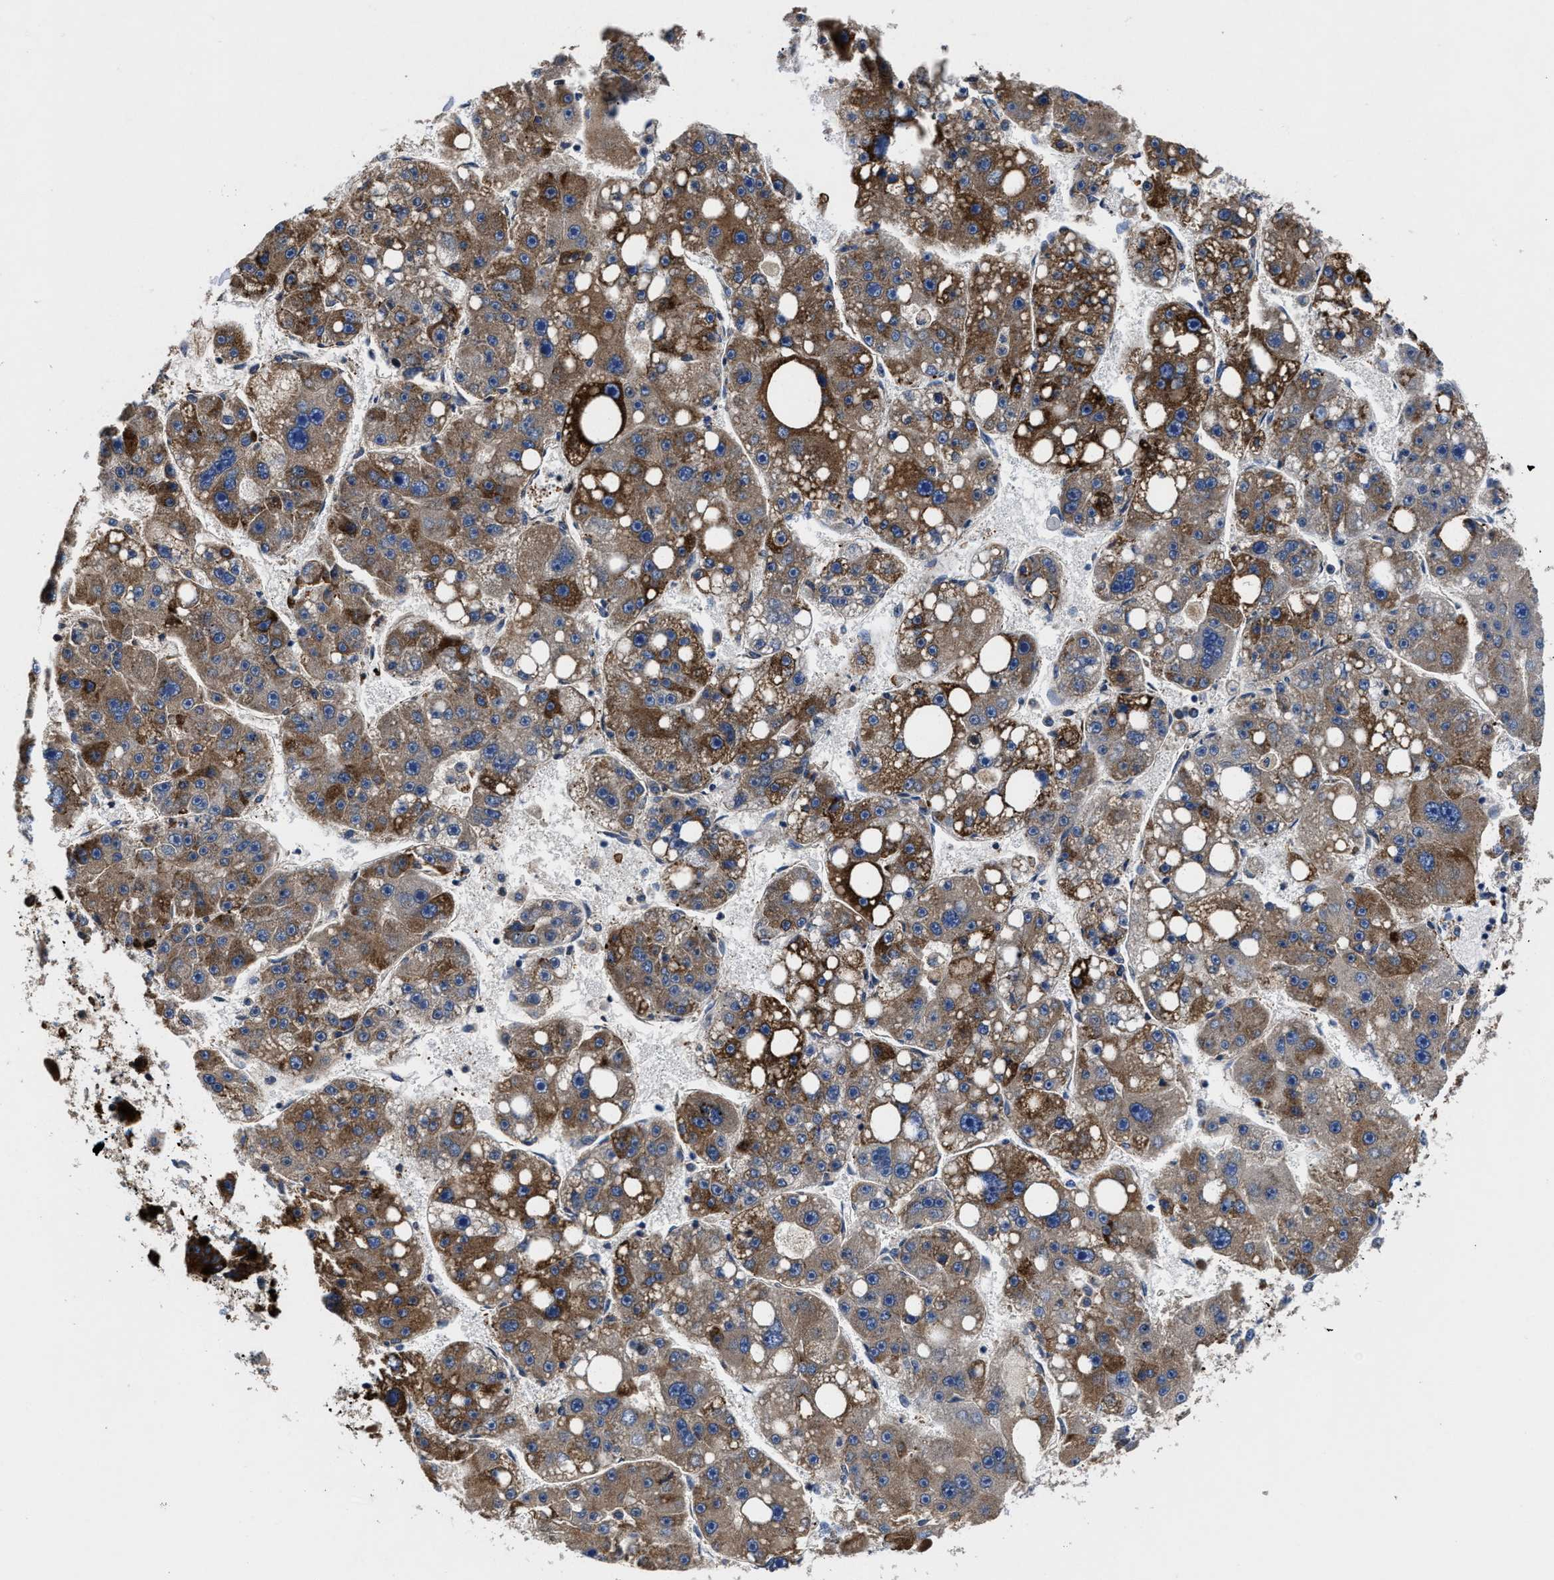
{"staining": {"intensity": "moderate", "quantity": ">75%", "location": "cytoplasmic/membranous"}, "tissue": "liver cancer", "cell_type": "Tumor cells", "image_type": "cancer", "snomed": [{"axis": "morphology", "description": "Cholangiocarcinoma"}, {"axis": "topography", "description": "Liver"}], "caption": "Human cholangiocarcinoma (liver) stained with a brown dye displays moderate cytoplasmic/membranous positive expression in about >75% of tumor cells.", "gene": "SLC12A2", "patient": {"sex": "male", "age": 50}}